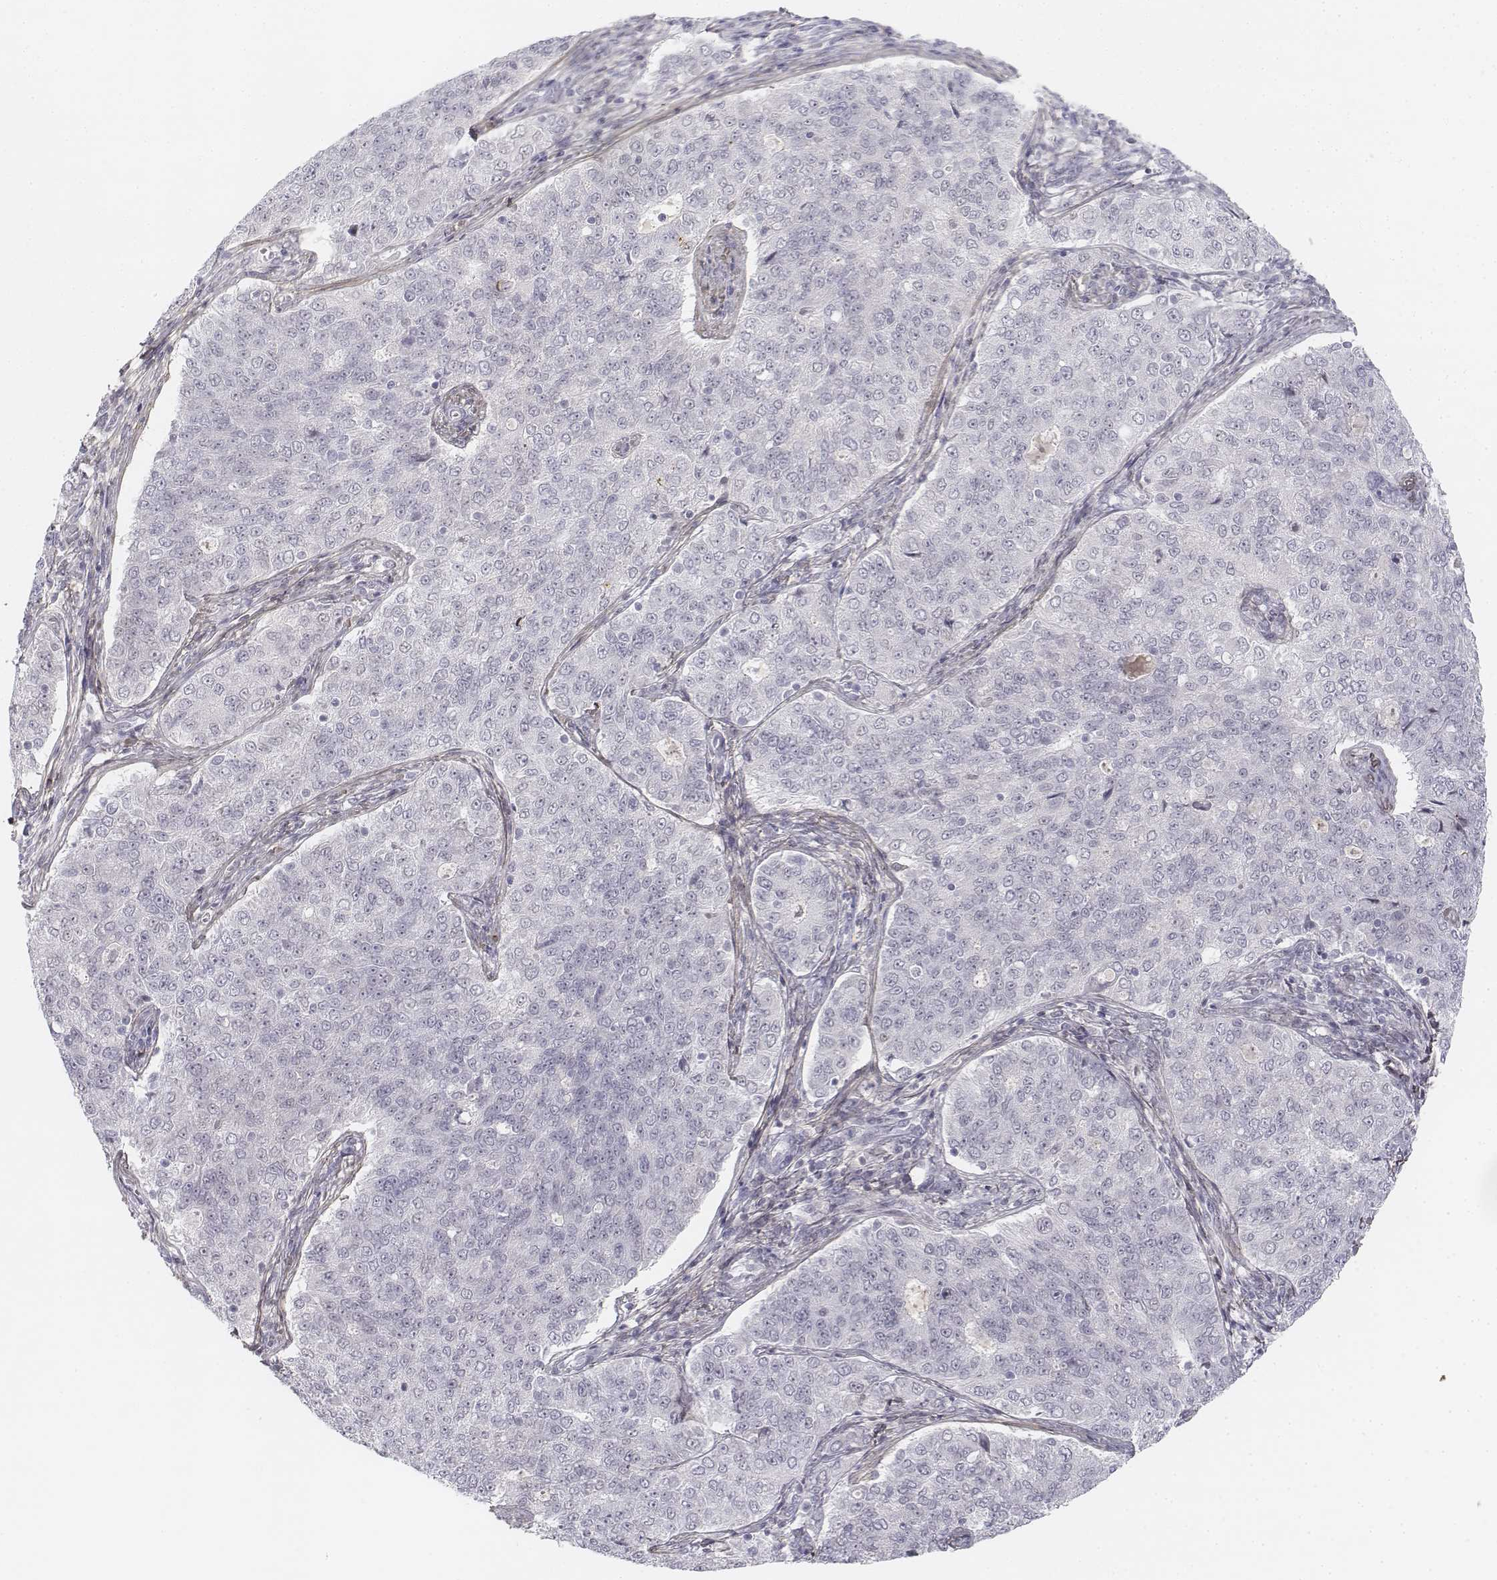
{"staining": {"intensity": "negative", "quantity": "none", "location": "none"}, "tissue": "endometrial cancer", "cell_type": "Tumor cells", "image_type": "cancer", "snomed": [{"axis": "morphology", "description": "Adenocarcinoma, NOS"}, {"axis": "topography", "description": "Endometrium"}], "caption": "Immunohistochemistry image of neoplastic tissue: endometrial adenocarcinoma stained with DAB reveals no significant protein staining in tumor cells. (DAB IHC, high magnification).", "gene": "KRT84", "patient": {"sex": "female", "age": 43}}